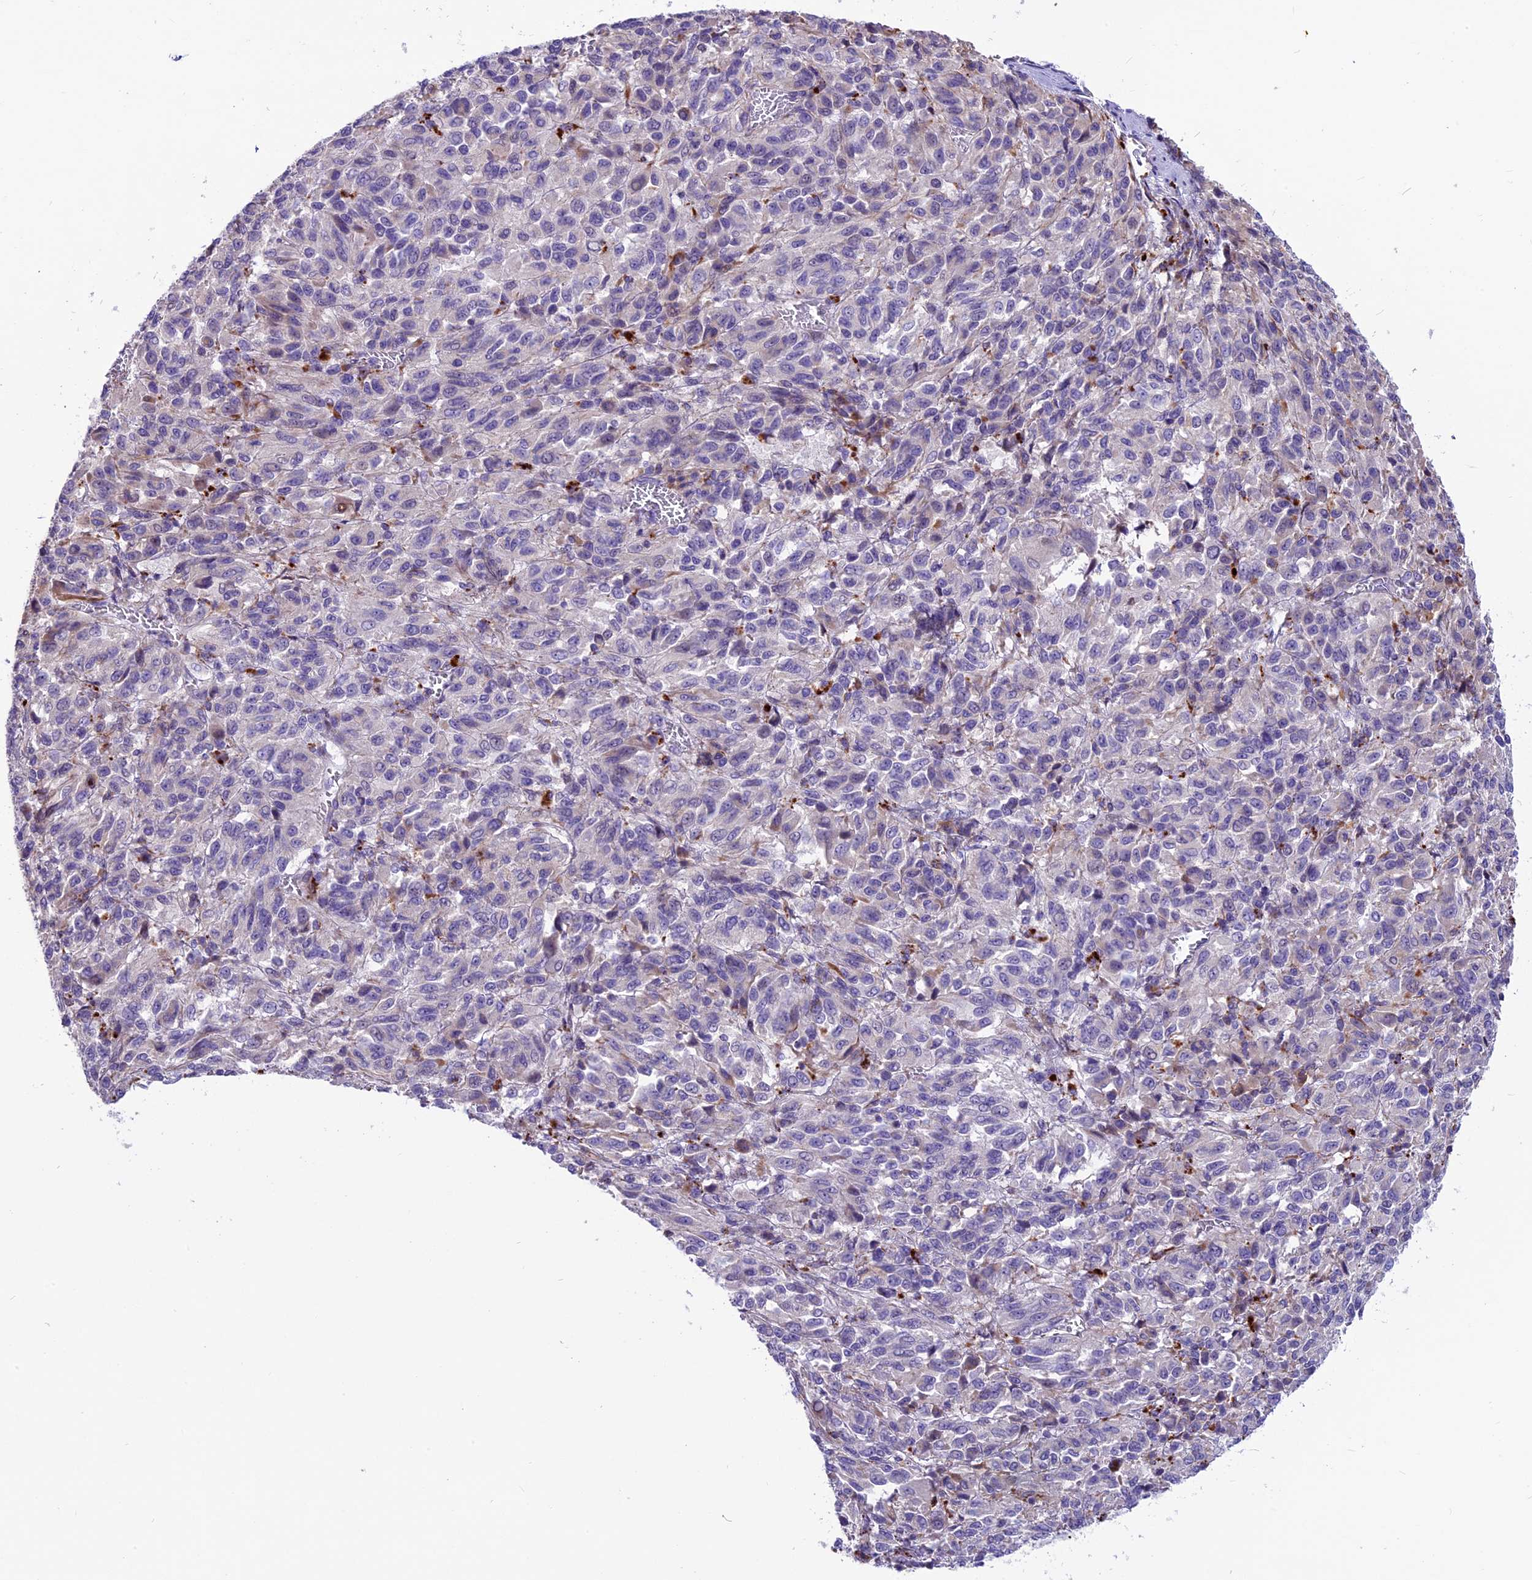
{"staining": {"intensity": "negative", "quantity": "none", "location": "none"}, "tissue": "melanoma", "cell_type": "Tumor cells", "image_type": "cancer", "snomed": [{"axis": "morphology", "description": "Malignant melanoma, Metastatic site"}, {"axis": "topography", "description": "Lung"}], "caption": "Human malignant melanoma (metastatic site) stained for a protein using IHC shows no staining in tumor cells.", "gene": "THRSP", "patient": {"sex": "male", "age": 64}}